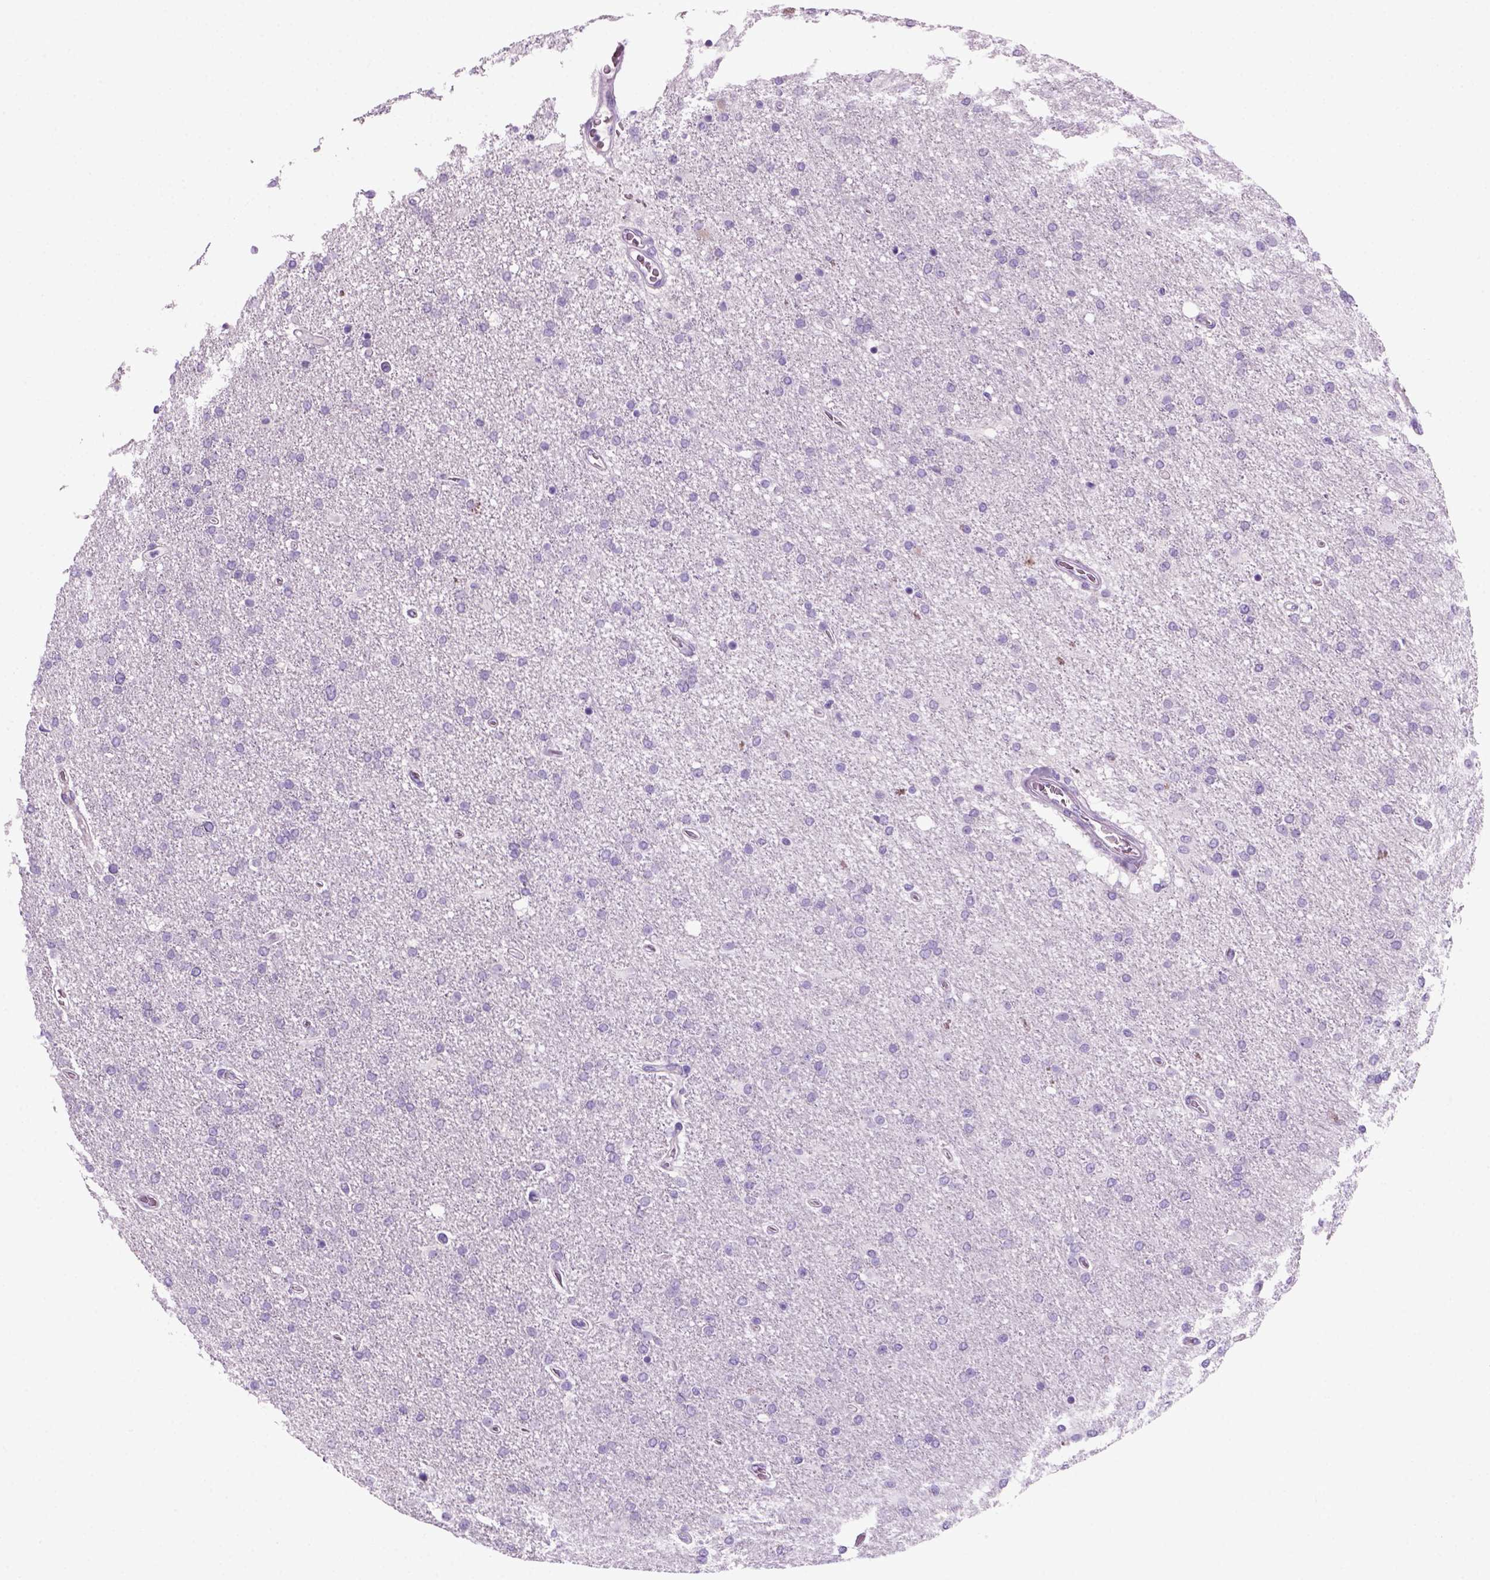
{"staining": {"intensity": "negative", "quantity": "none", "location": "none"}, "tissue": "glioma", "cell_type": "Tumor cells", "image_type": "cancer", "snomed": [{"axis": "morphology", "description": "Glioma, malignant, High grade"}, {"axis": "topography", "description": "Cerebral cortex"}], "caption": "Tumor cells show no significant expression in glioma.", "gene": "MZB1", "patient": {"sex": "male", "age": 70}}